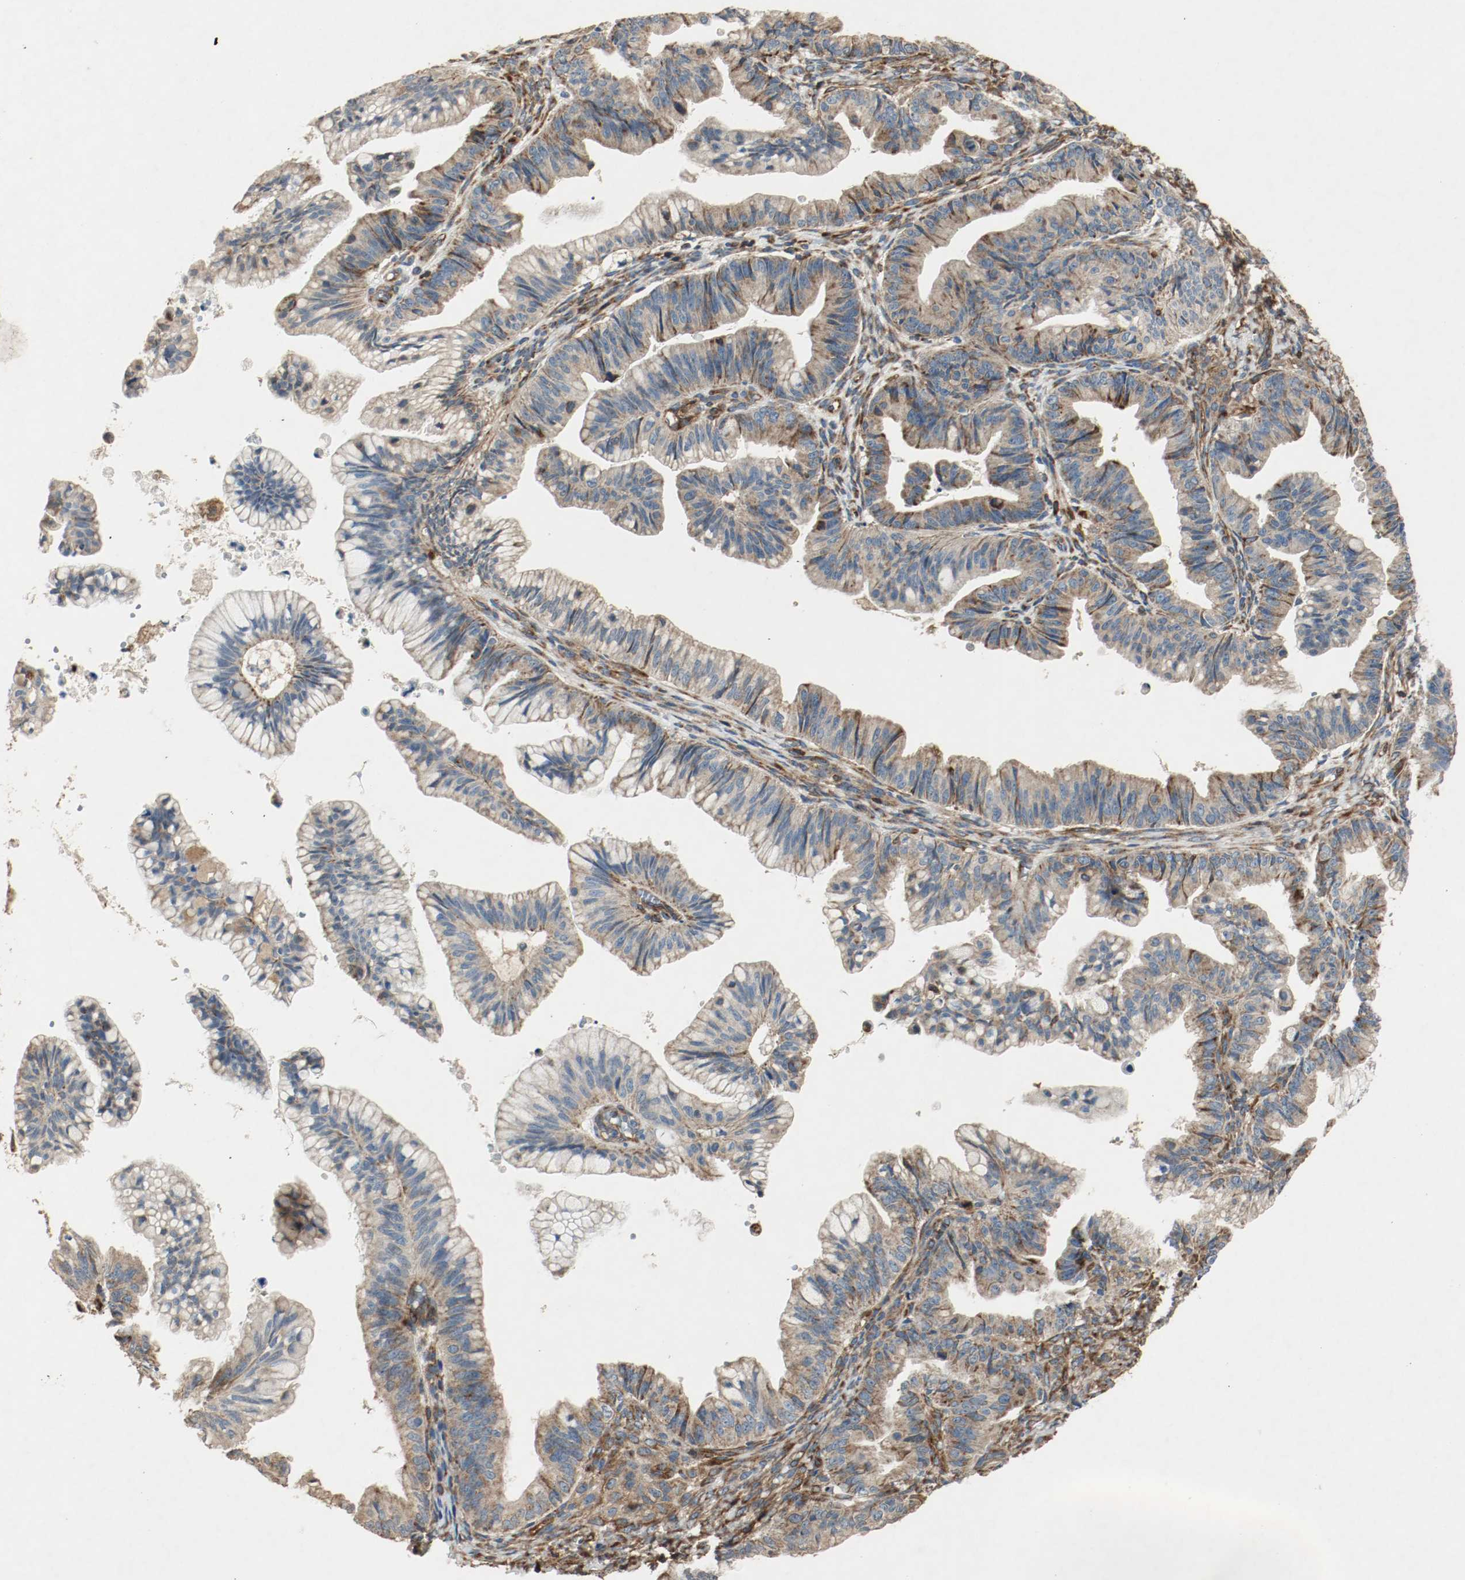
{"staining": {"intensity": "moderate", "quantity": ">75%", "location": "cytoplasmic/membranous"}, "tissue": "ovarian cancer", "cell_type": "Tumor cells", "image_type": "cancer", "snomed": [{"axis": "morphology", "description": "Cystadenocarcinoma, mucinous, NOS"}, {"axis": "topography", "description": "Ovary"}], "caption": "Protein expression analysis of mucinous cystadenocarcinoma (ovarian) exhibits moderate cytoplasmic/membranous positivity in about >75% of tumor cells.", "gene": "PLCG1", "patient": {"sex": "female", "age": 36}}